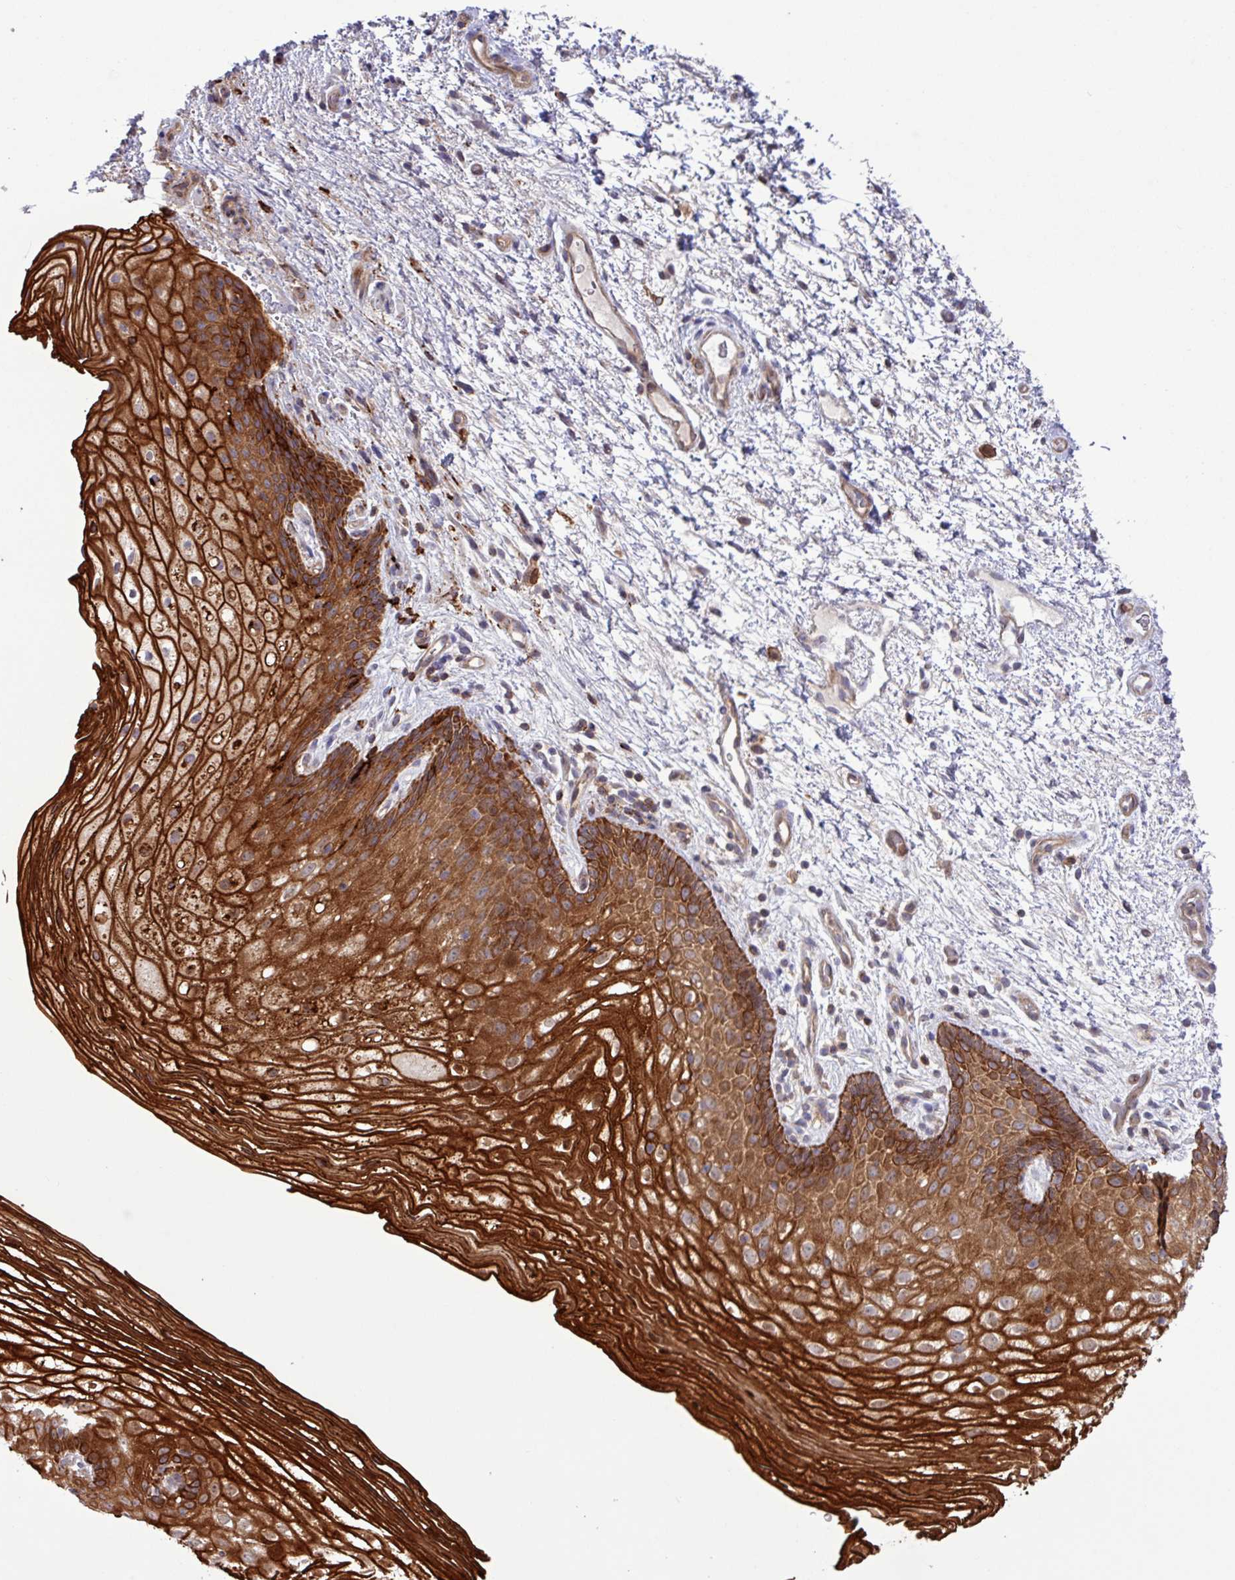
{"staining": {"intensity": "strong", "quantity": ">75%", "location": "cytoplasmic/membranous"}, "tissue": "vagina", "cell_type": "Squamous epithelial cells", "image_type": "normal", "snomed": [{"axis": "morphology", "description": "Normal tissue, NOS"}, {"axis": "topography", "description": "Vagina"}], "caption": "Brown immunohistochemical staining in benign vagina displays strong cytoplasmic/membranous positivity in about >75% of squamous epithelial cells. Using DAB (brown) and hematoxylin (blue) stains, captured at high magnification using brightfield microscopy.", "gene": "CNTRL", "patient": {"sex": "female", "age": 47}}